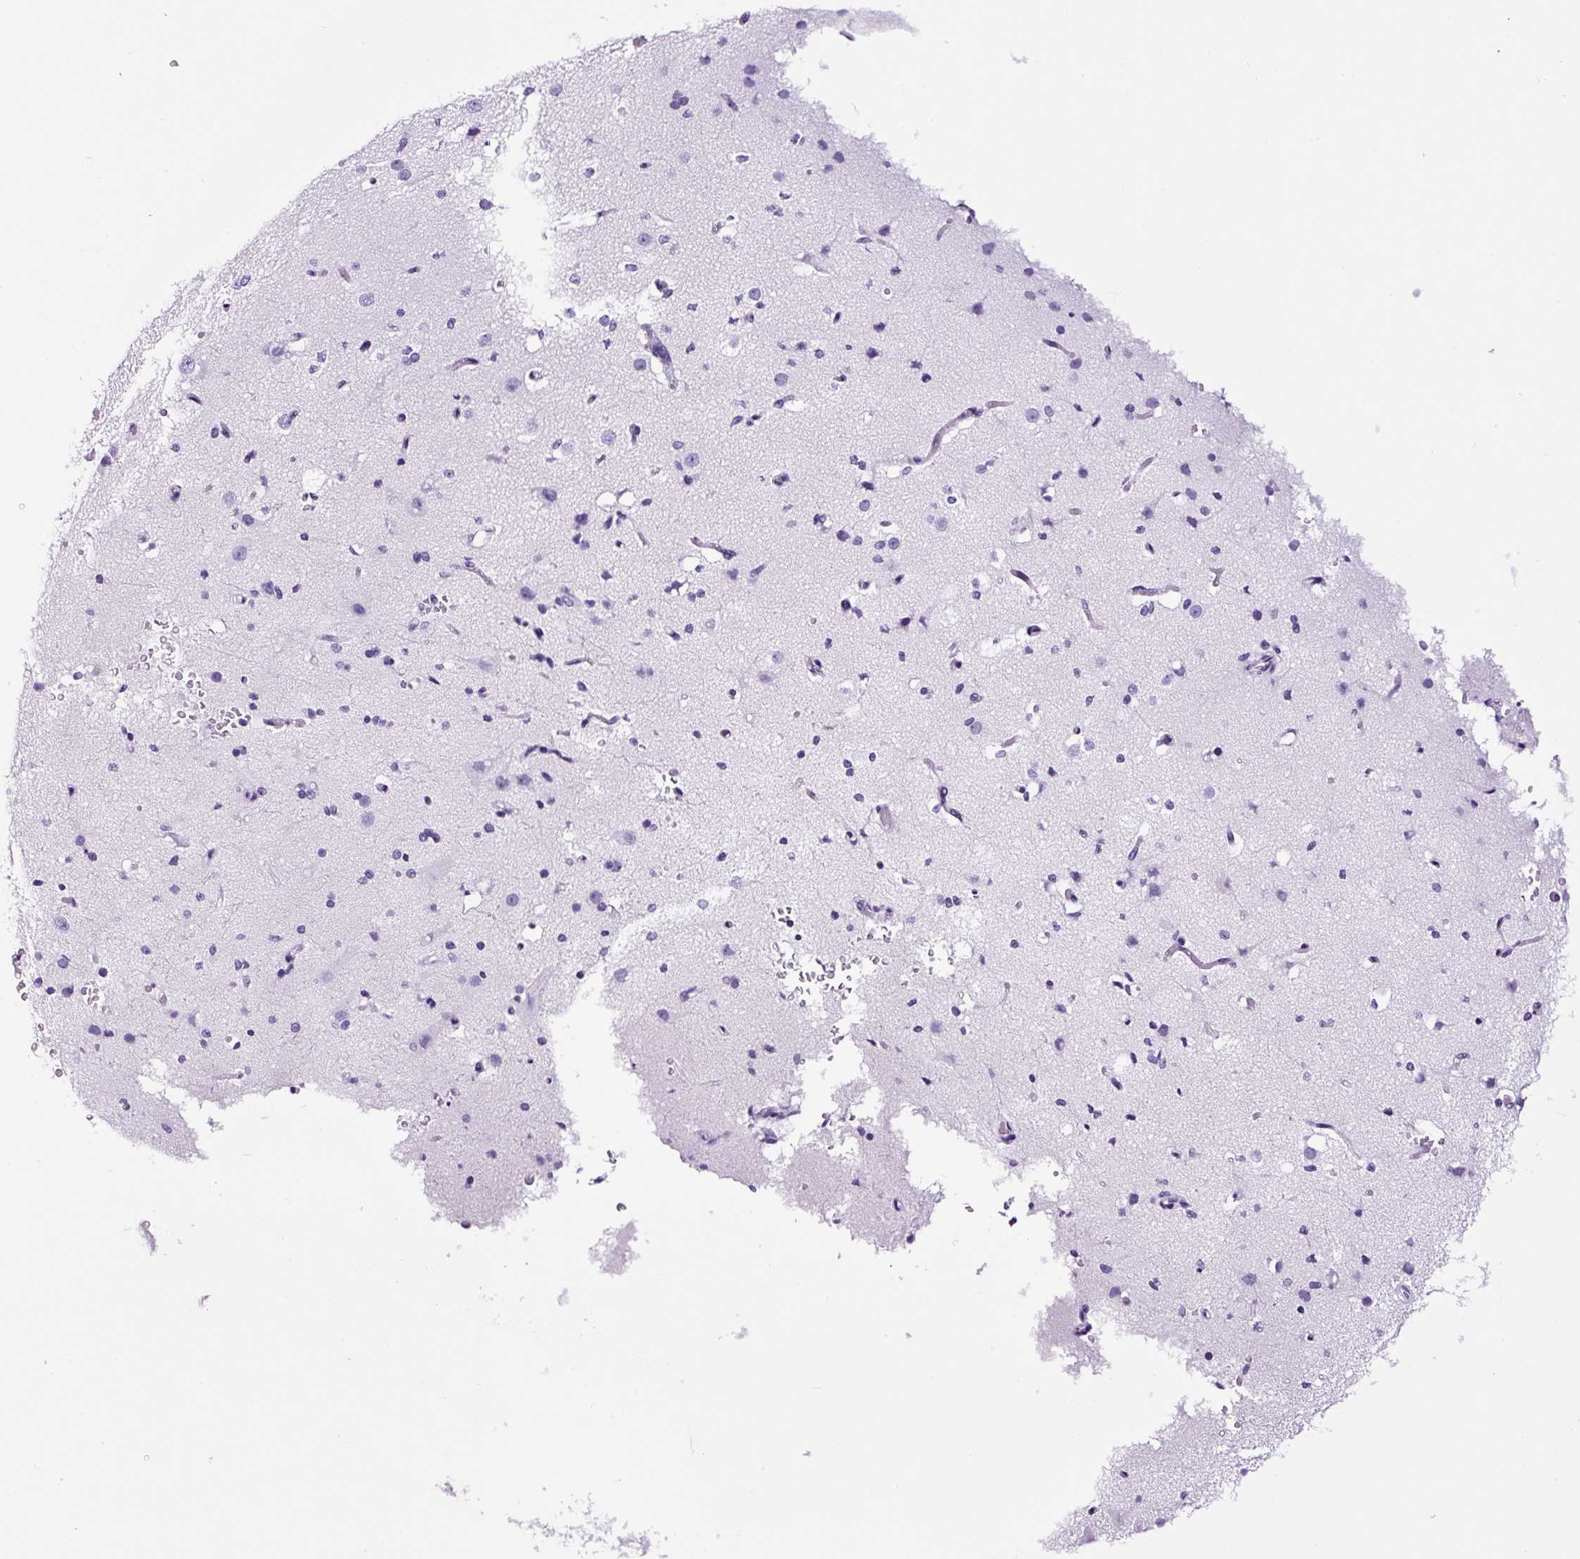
{"staining": {"intensity": "negative", "quantity": "none", "location": "none"}, "tissue": "cerebral cortex", "cell_type": "Endothelial cells", "image_type": "normal", "snomed": [{"axis": "morphology", "description": "Normal tissue, NOS"}, {"axis": "morphology", "description": "Inflammation, NOS"}, {"axis": "topography", "description": "Cerebral cortex"}], "caption": "Immunohistochemical staining of benign cerebral cortex shows no significant expression in endothelial cells. Brightfield microscopy of IHC stained with DAB (3,3'-diaminobenzidine) (brown) and hematoxylin (blue), captured at high magnification.", "gene": "FBXL7", "patient": {"sex": "male", "age": 6}}